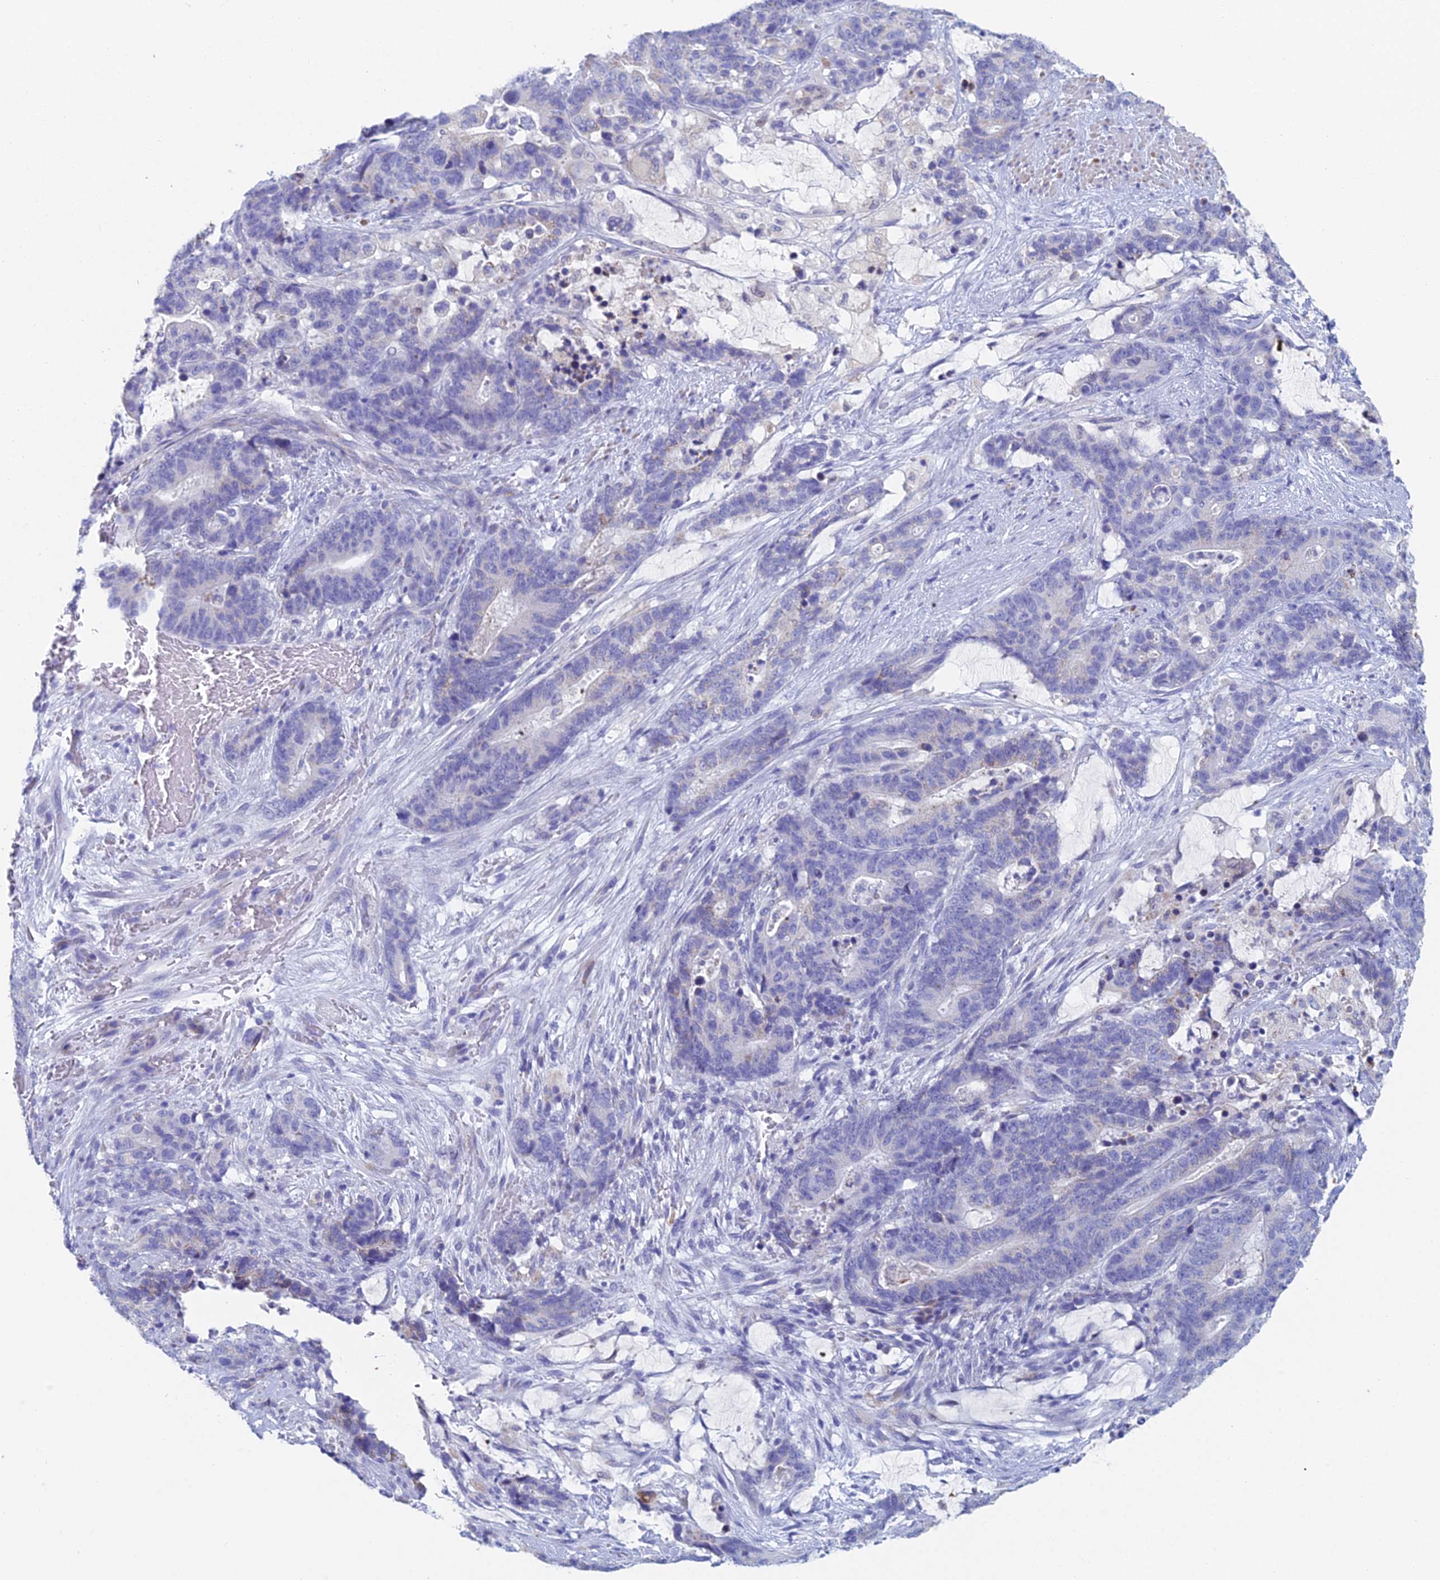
{"staining": {"intensity": "negative", "quantity": "none", "location": "none"}, "tissue": "stomach cancer", "cell_type": "Tumor cells", "image_type": "cancer", "snomed": [{"axis": "morphology", "description": "Adenocarcinoma, NOS"}, {"axis": "topography", "description": "Stomach"}], "caption": "Tumor cells are negative for brown protein staining in stomach cancer (adenocarcinoma).", "gene": "ACSM1", "patient": {"sex": "female", "age": 76}}